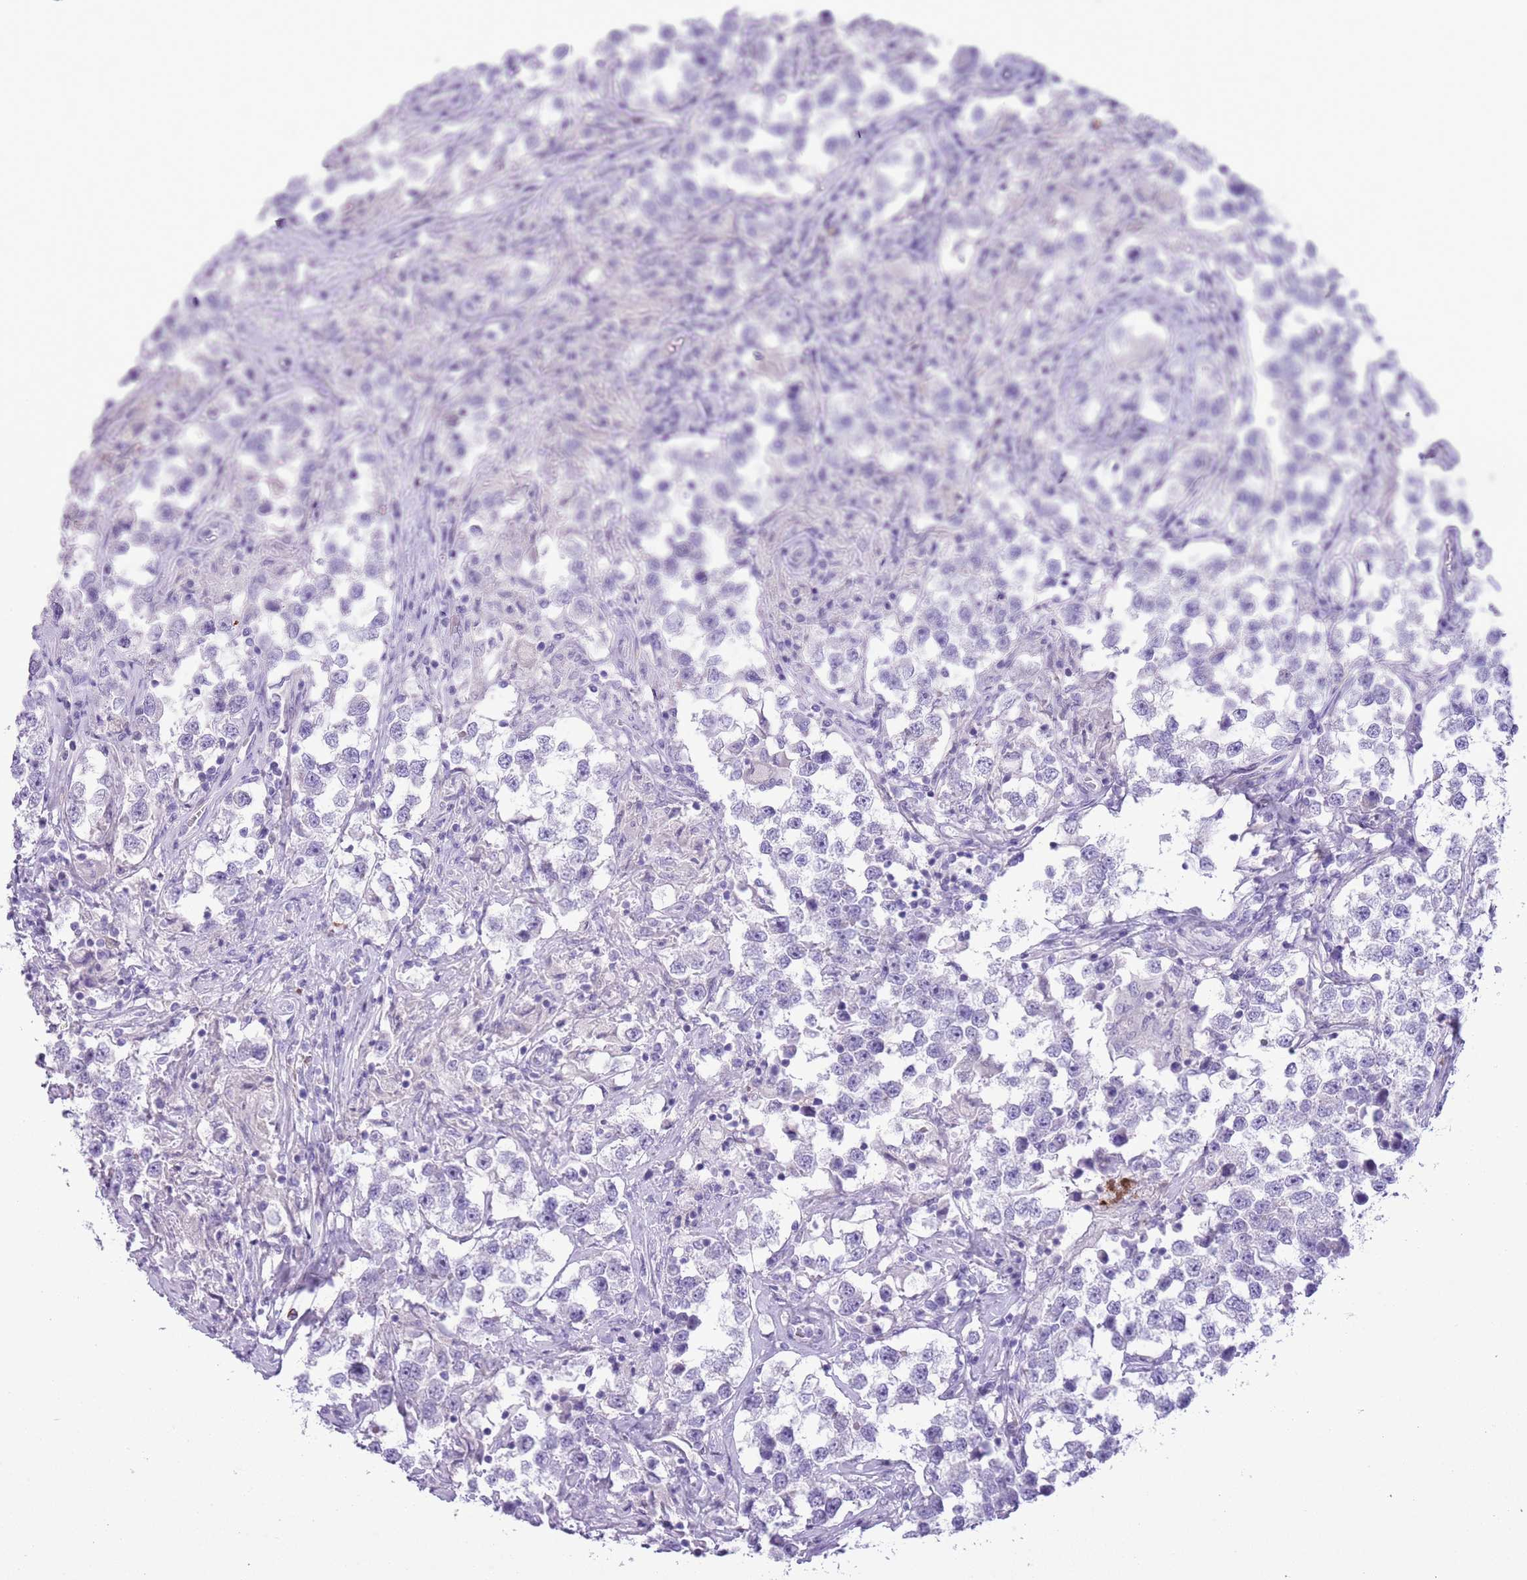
{"staining": {"intensity": "negative", "quantity": "none", "location": "none"}, "tissue": "testis cancer", "cell_type": "Tumor cells", "image_type": "cancer", "snomed": [{"axis": "morphology", "description": "Seminoma, NOS"}, {"axis": "topography", "description": "Testis"}], "caption": "This is an immunohistochemistry (IHC) photomicrograph of human testis cancer. There is no positivity in tumor cells.", "gene": "OR6M1", "patient": {"sex": "male", "age": 46}}